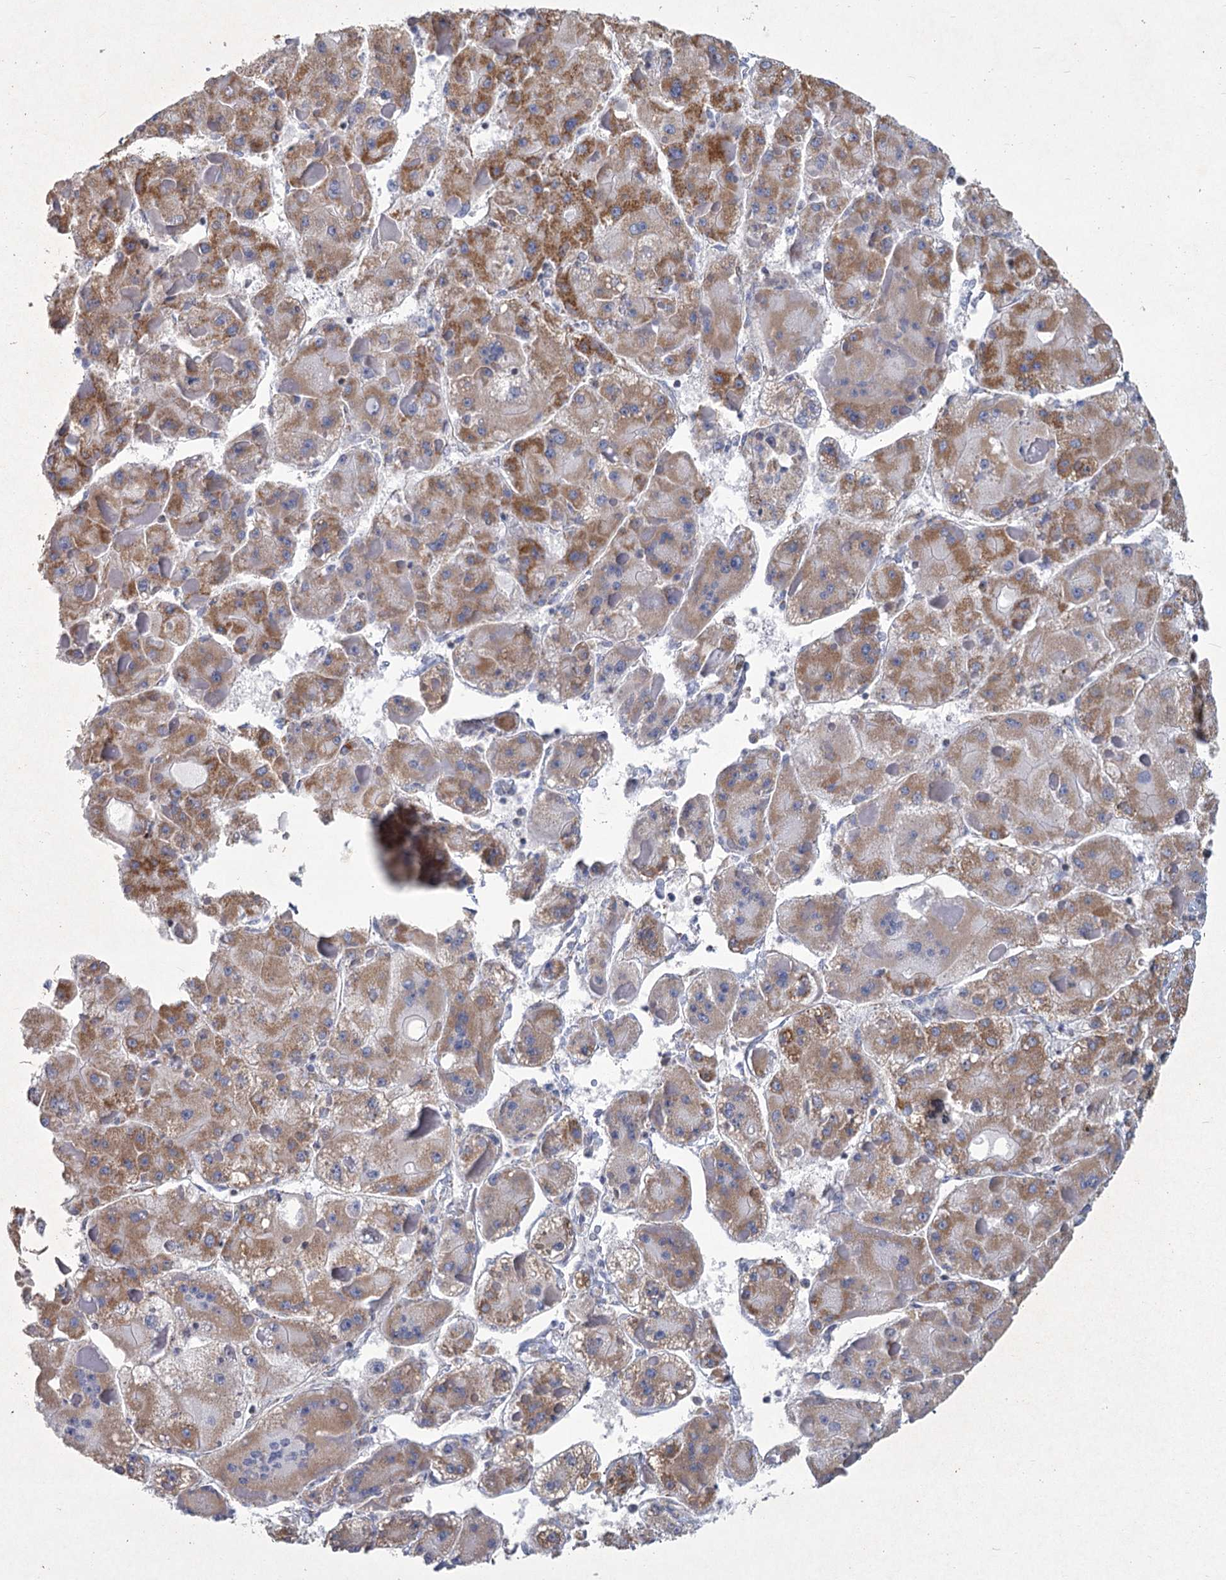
{"staining": {"intensity": "moderate", "quantity": ">75%", "location": "cytoplasmic/membranous"}, "tissue": "liver cancer", "cell_type": "Tumor cells", "image_type": "cancer", "snomed": [{"axis": "morphology", "description": "Carcinoma, Hepatocellular, NOS"}, {"axis": "topography", "description": "Liver"}], "caption": "Immunohistochemical staining of liver cancer (hepatocellular carcinoma) exhibits medium levels of moderate cytoplasmic/membranous protein positivity in approximately >75% of tumor cells.", "gene": "NDUFC2", "patient": {"sex": "female", "age": 73}}